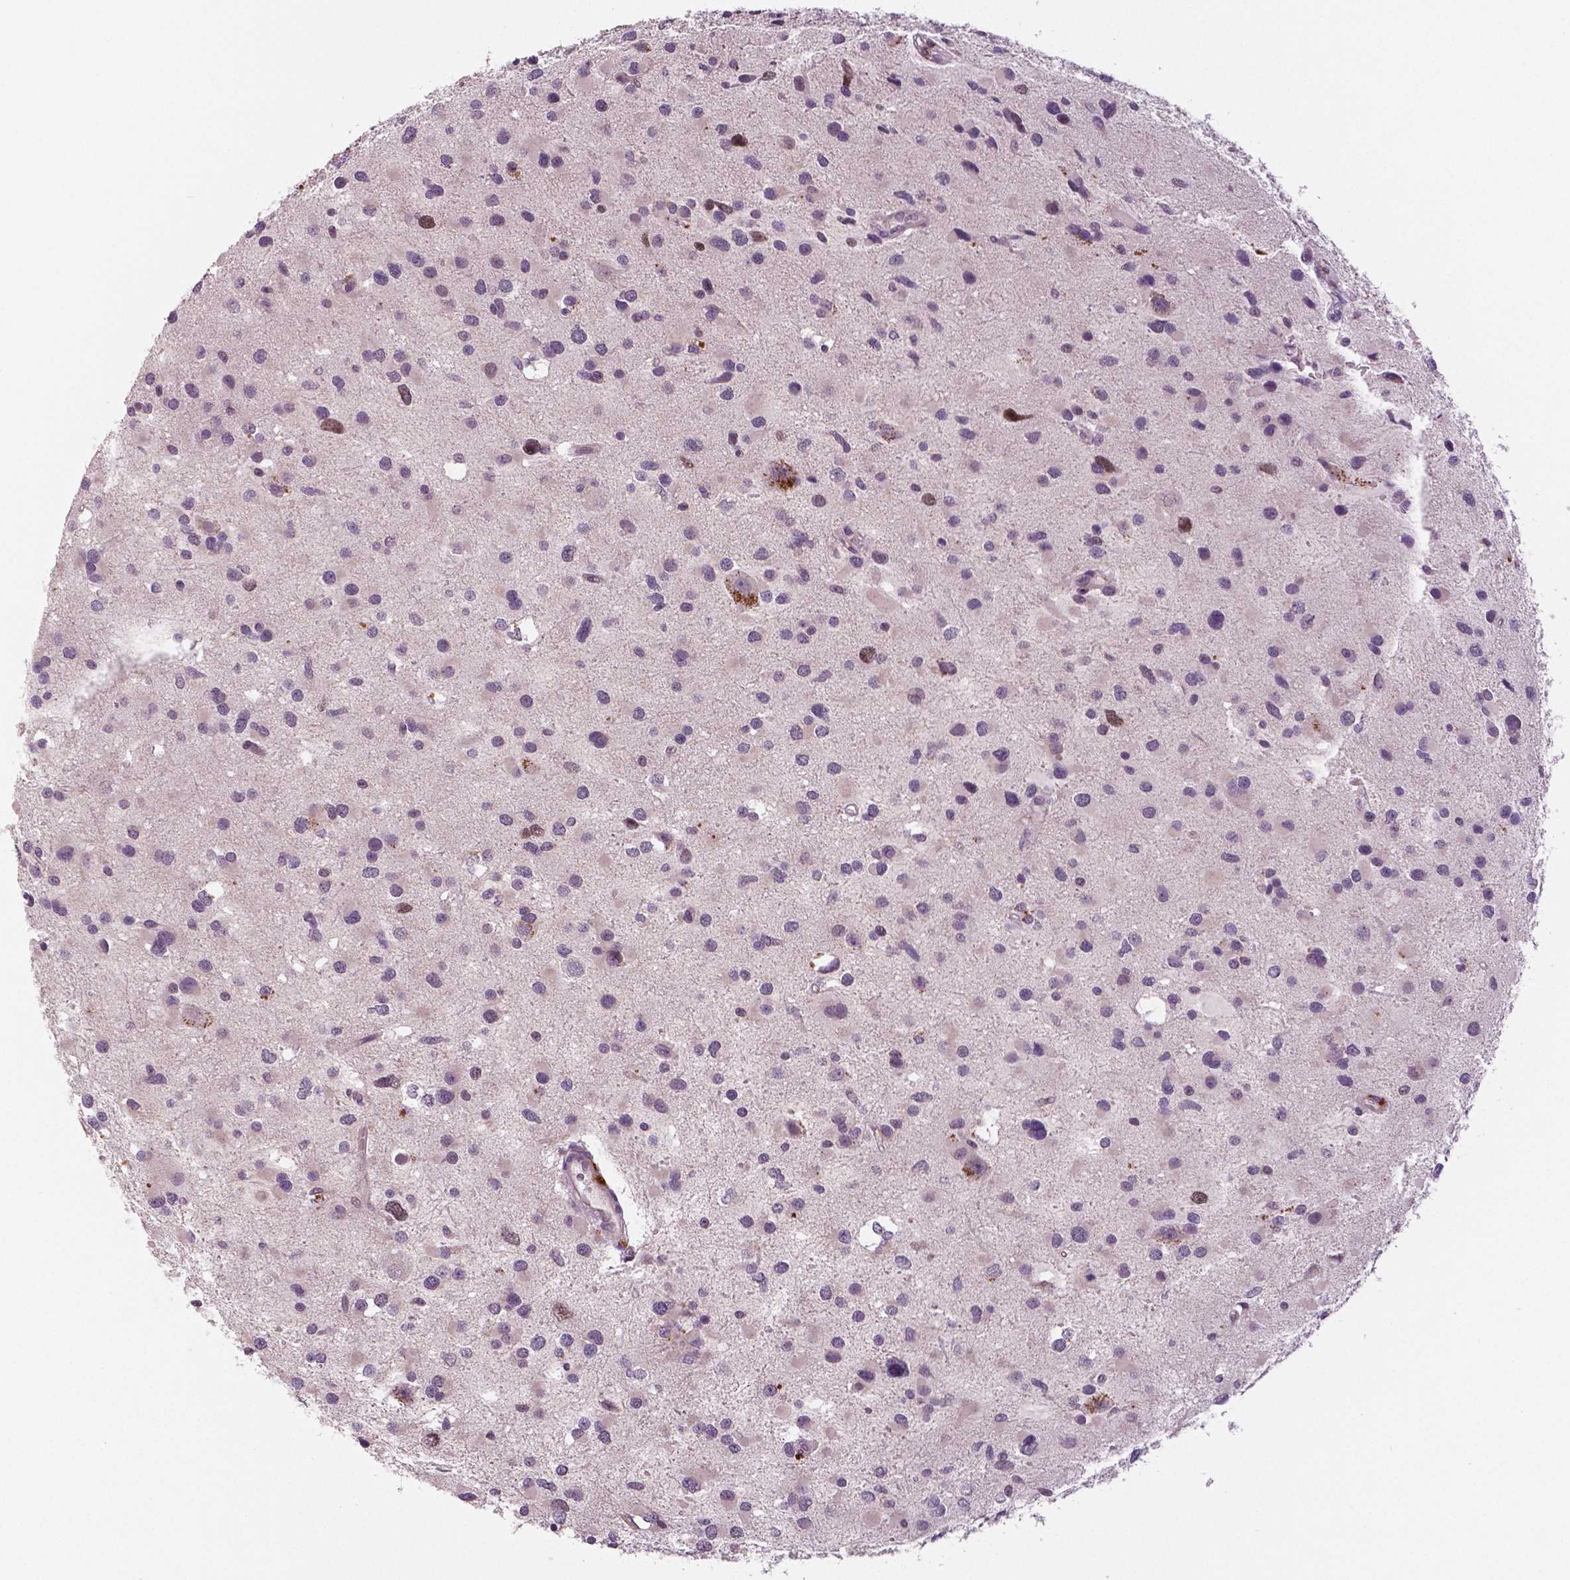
{"staining": {"intensity": "weak", "quantity": "<25%", "location": "nuclear"}, "tissue": "glioma", "cell_type": "Tumor cells", "image_type": "cancer", "snomed": [{"axis": "morphology", "description": "Glioma, malignant, Low grade"}, {"axis": "topography", "description": "Brain"}], "caption": "Malignant glioma (low-grade) stained for a protein using immunohistochemistry (IHC) reveals no positivity tumor cells.", "gene": "MKI67", "patient": {"sex": "female", "age": 32}}